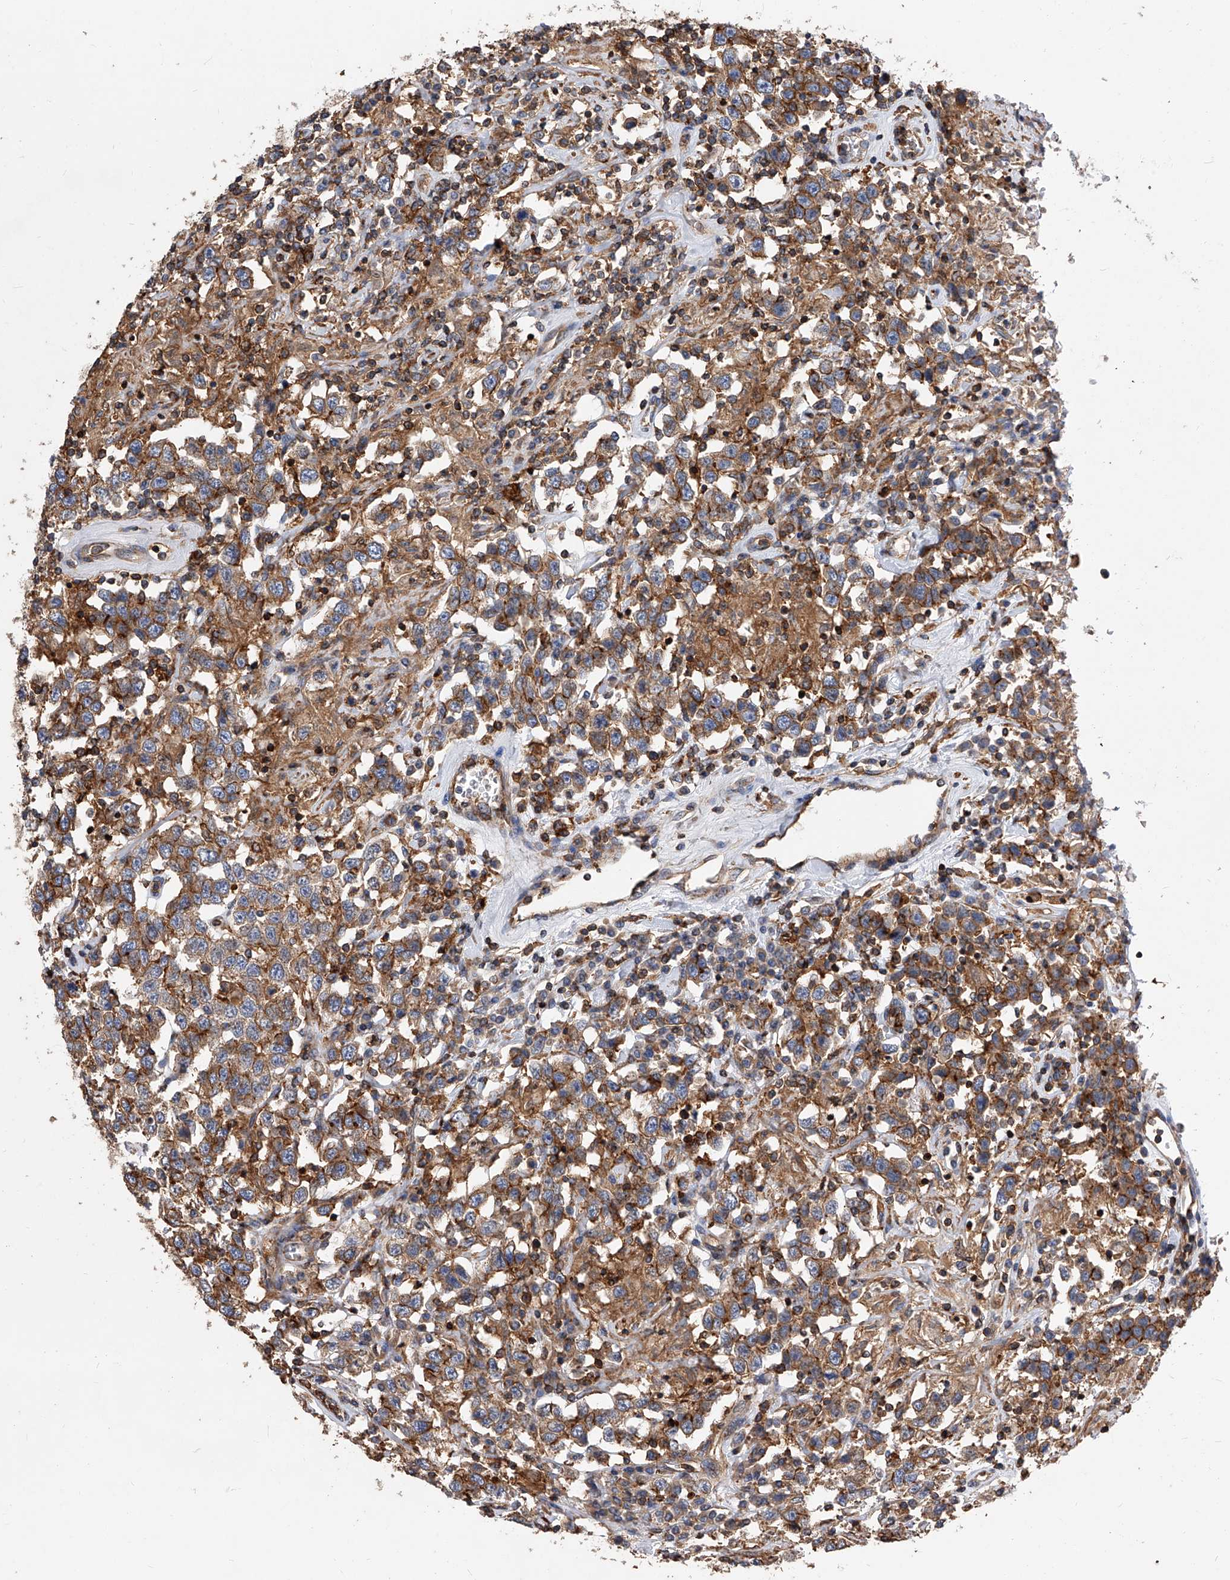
{"staining": {"intensity": "moderate", "quantity": ">75%", "location": "cytoplasmic/membranous"}, "tissue": "testis cancer", "cell_type": "Tumor cells", "image_type": "cancer", "snomed": [{"axis": "morphology", "description": "Seminoma, NOS"}, {"axis": "topography", "description": "Testis"}], "caption": "A brown stain highlights moderate cytoplasmic/membranous positivity of a protein in human seminoma (testis) tumor cells. (DAB (3,3'-diaminobenzidine) IHC, brown staining for protein, blue staining for nuclei).", "gene": "PISD", "patient": {"sex": "male", "age": 41}}